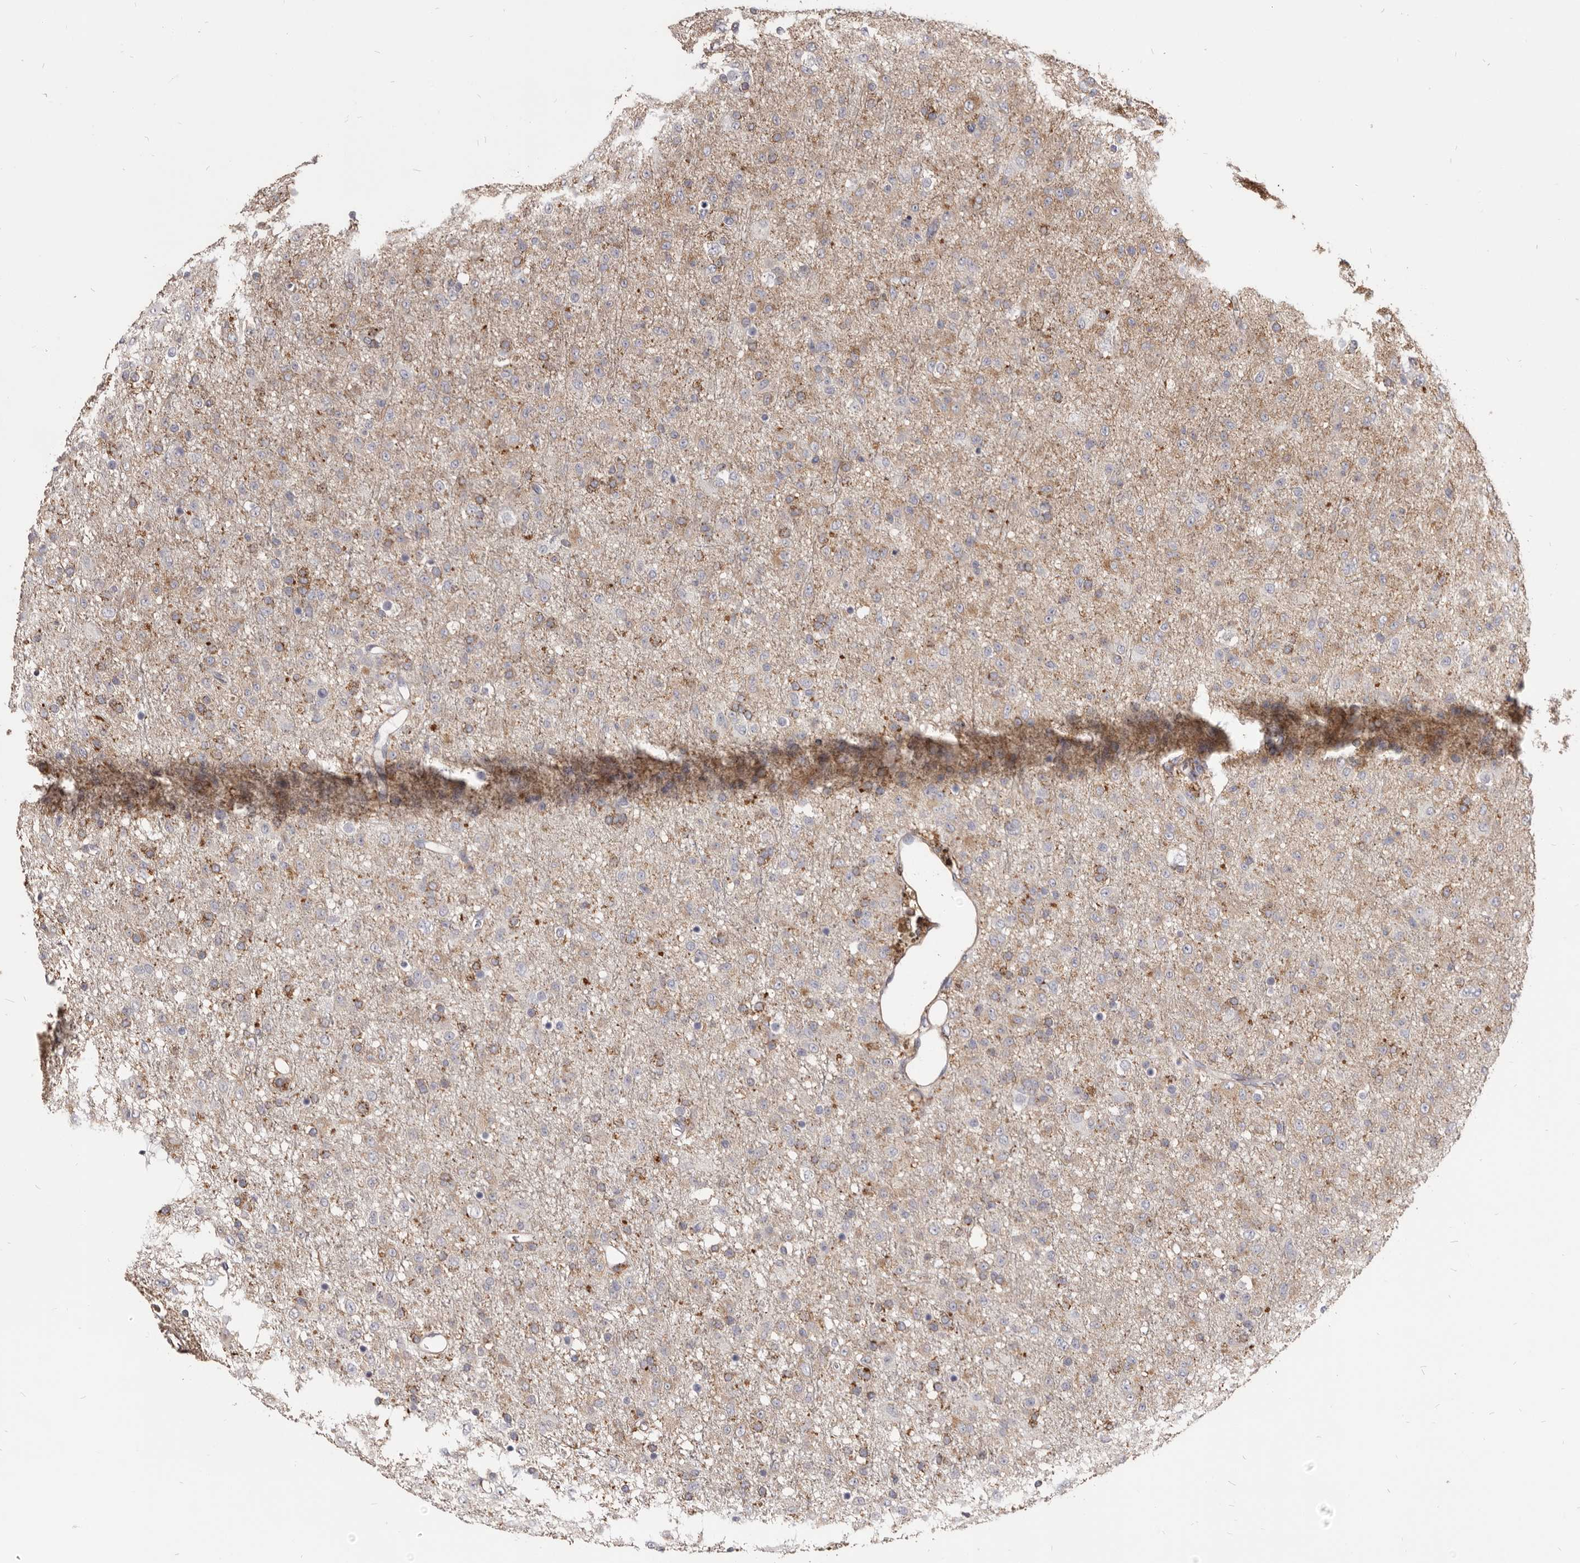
{"staining": {"intensity": "weak", "quantity": "25%-75%", "location": "cytoplasmic/membranous"}, "tissue": "glioma", "cell_type": "Tumor cells", "image_type": "cancer", "snomed": [{"axis": "morphology", "description": "Glioma, malignant, Low grade"}, {"axis": "topography", "description": "Brain"}], "caption": "A brown stain labels weak cytoplasmic/membranous positivity of a protein in glioma tumor cells.", "gene": "TPD52", "patient": {"sex": "male", "age": 65}}